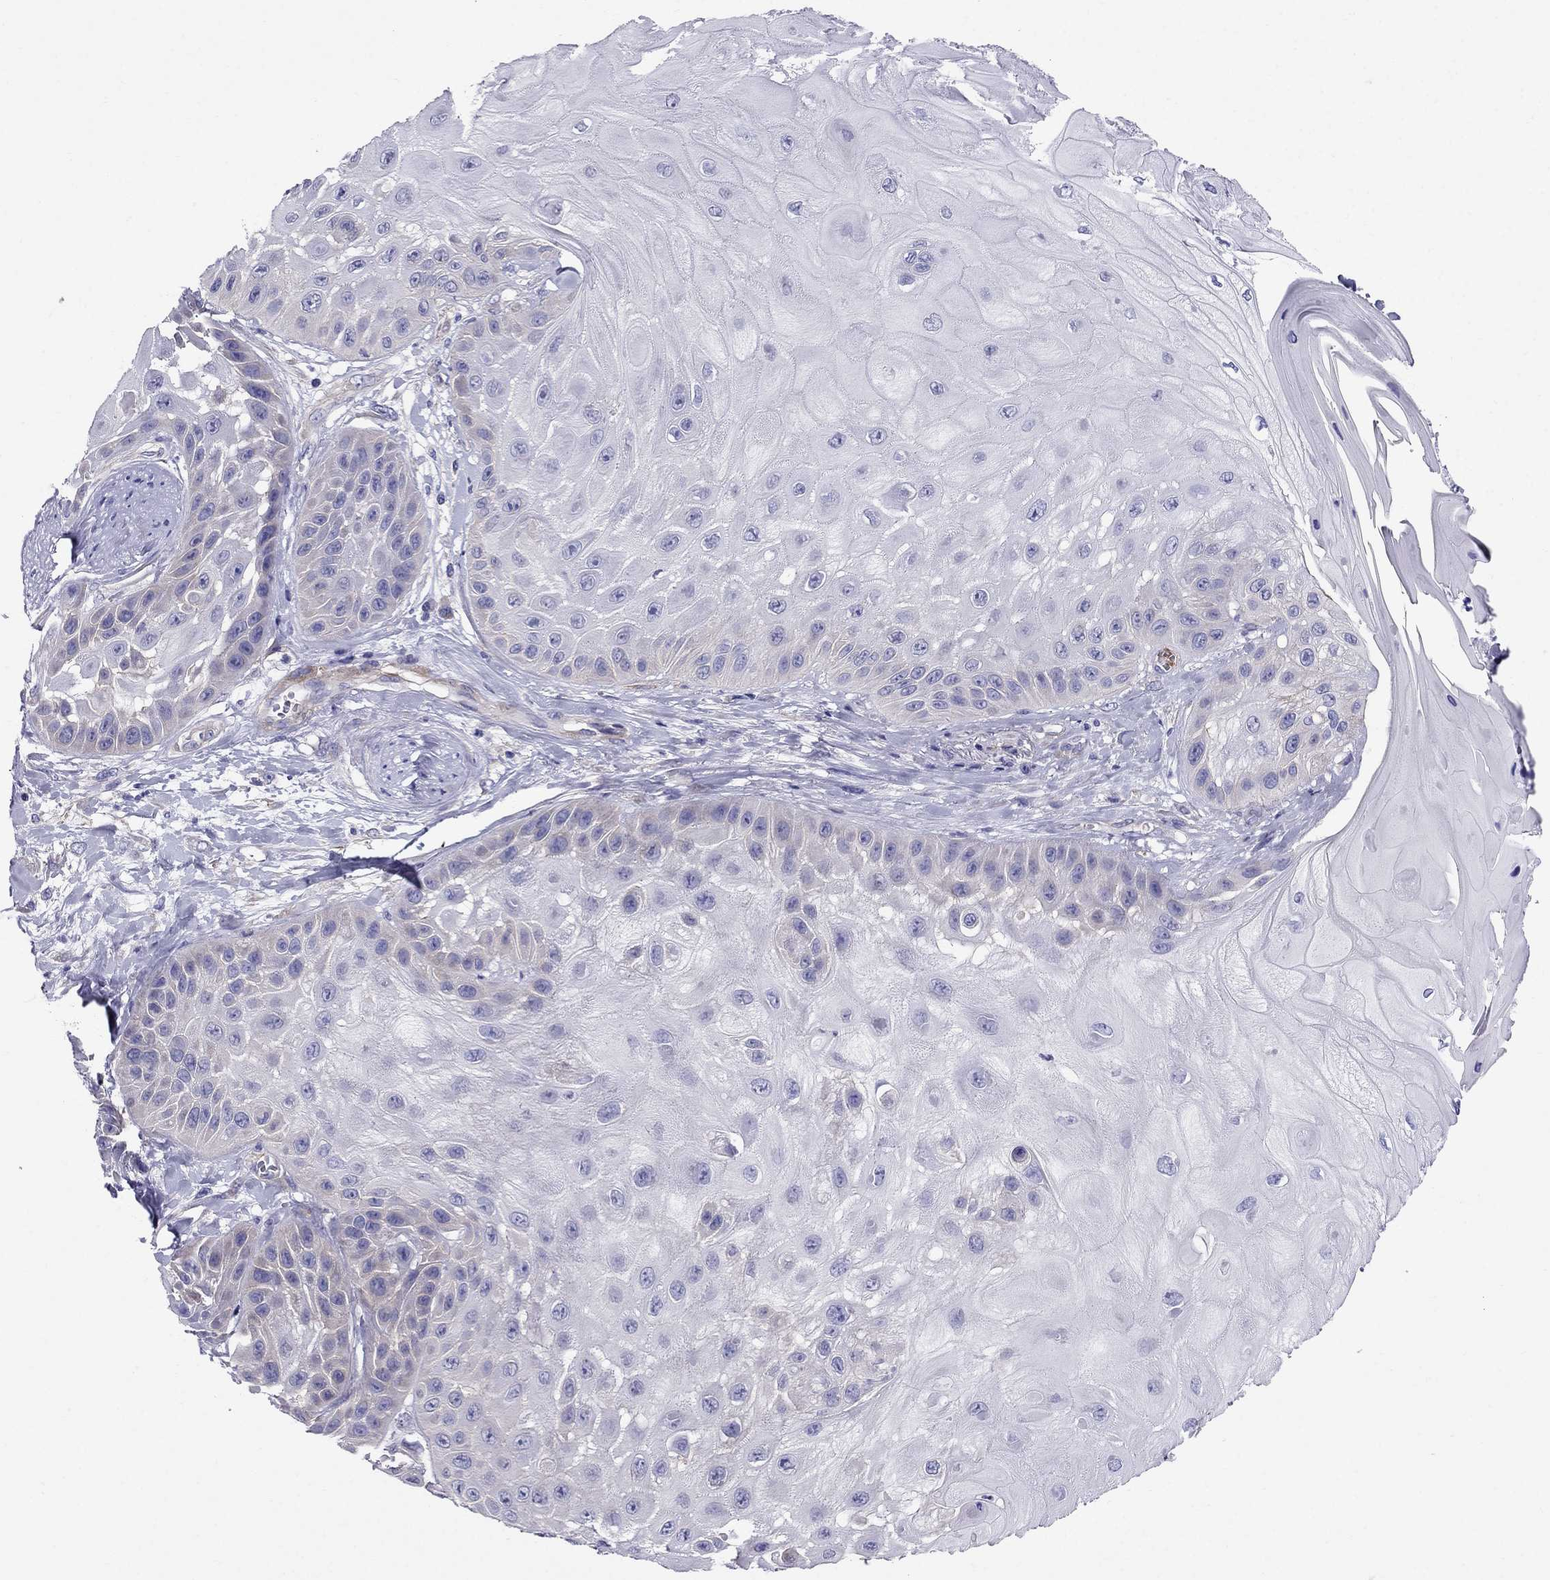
{"staining": {"intensity": "negative", "quantity": "none", "location": "none"}, "tissue": "skin cancer", "cell_type": "Tumor cells", "image_type": "cancer", "snomed": [{"axis": "morphology", "description": "Normal tissue, NOS"}, {"axis": "morphology", "description": "Squamous cell carcinoma, NOS"}, {"axis": "topography", "description": "Skin"}], "caption": "Human skin cancer stained for a protein using immunohistochemistry demonstrates no staining in tumor cells.", "gene": "GPR50", "patient": {"sex": "male", "age": 79}}